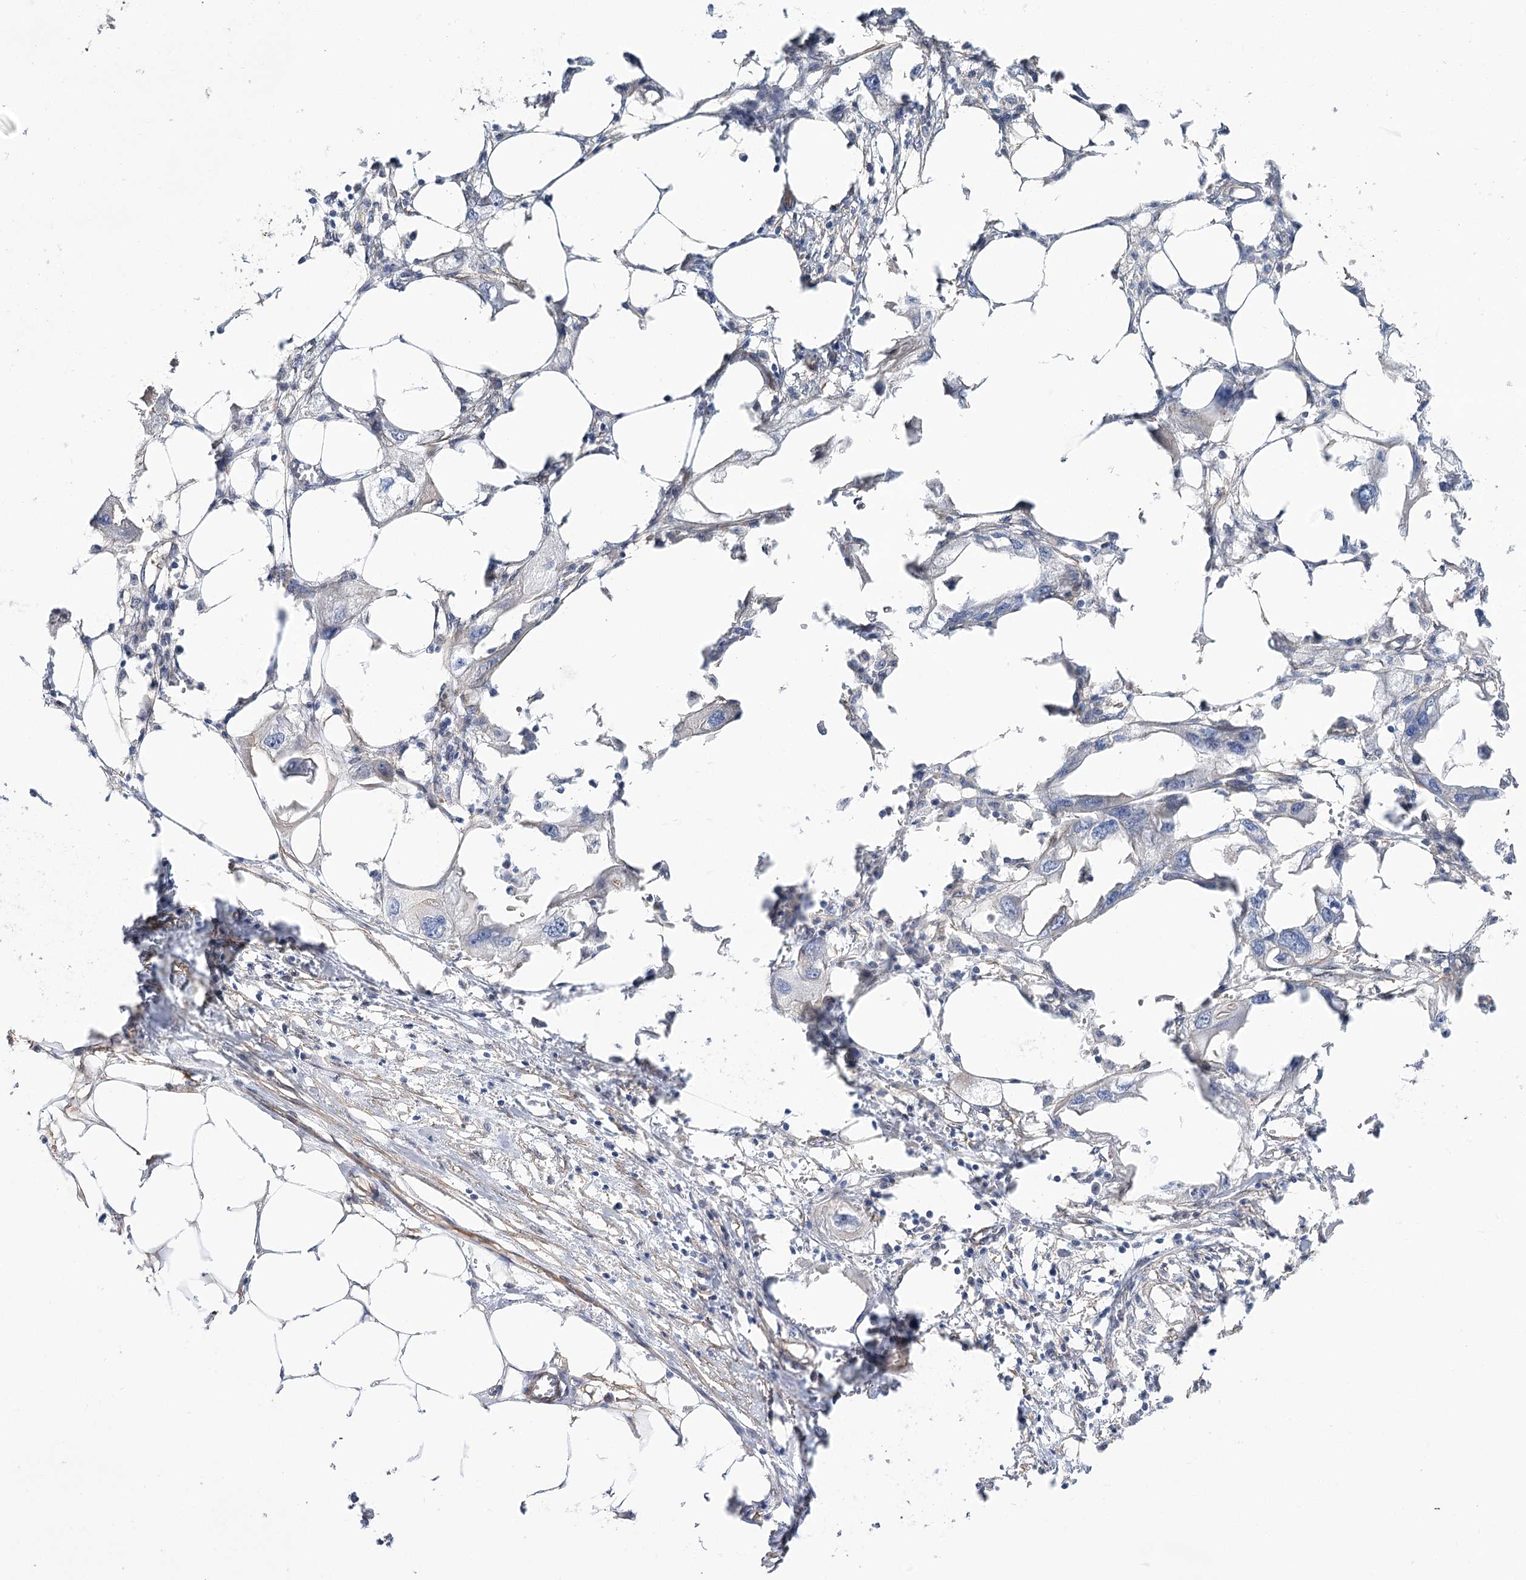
{"staining": {"intensity": "negative", "quantity": "none", "location": "none"}, "tissue": "endometrial cancer", "cell_type": "Tumor cells", "image_type": "cancer", "snomed": [{"axis": "morphology", "description": "Adenocarcinoma, NOS"}, {"axis": "morphology", "description": "Adenocarcinoma, metastatic, NOS"}, {"axis": "topography", "description": "Adipose tissue"}, {"axis": "topography", "description": "Endometrium"}], "caption": "IHC photomicrograph of neoplastic tissue: metastatic adenocarcinoma (endometrial) stained with DAB shows no significant protein positivity in tumor cells. (Brightfield microscopy of DAB immunohistochemistry at high magnification).", "gene": "WASHC3", "patient": {"sex": "female", "age": 67}}